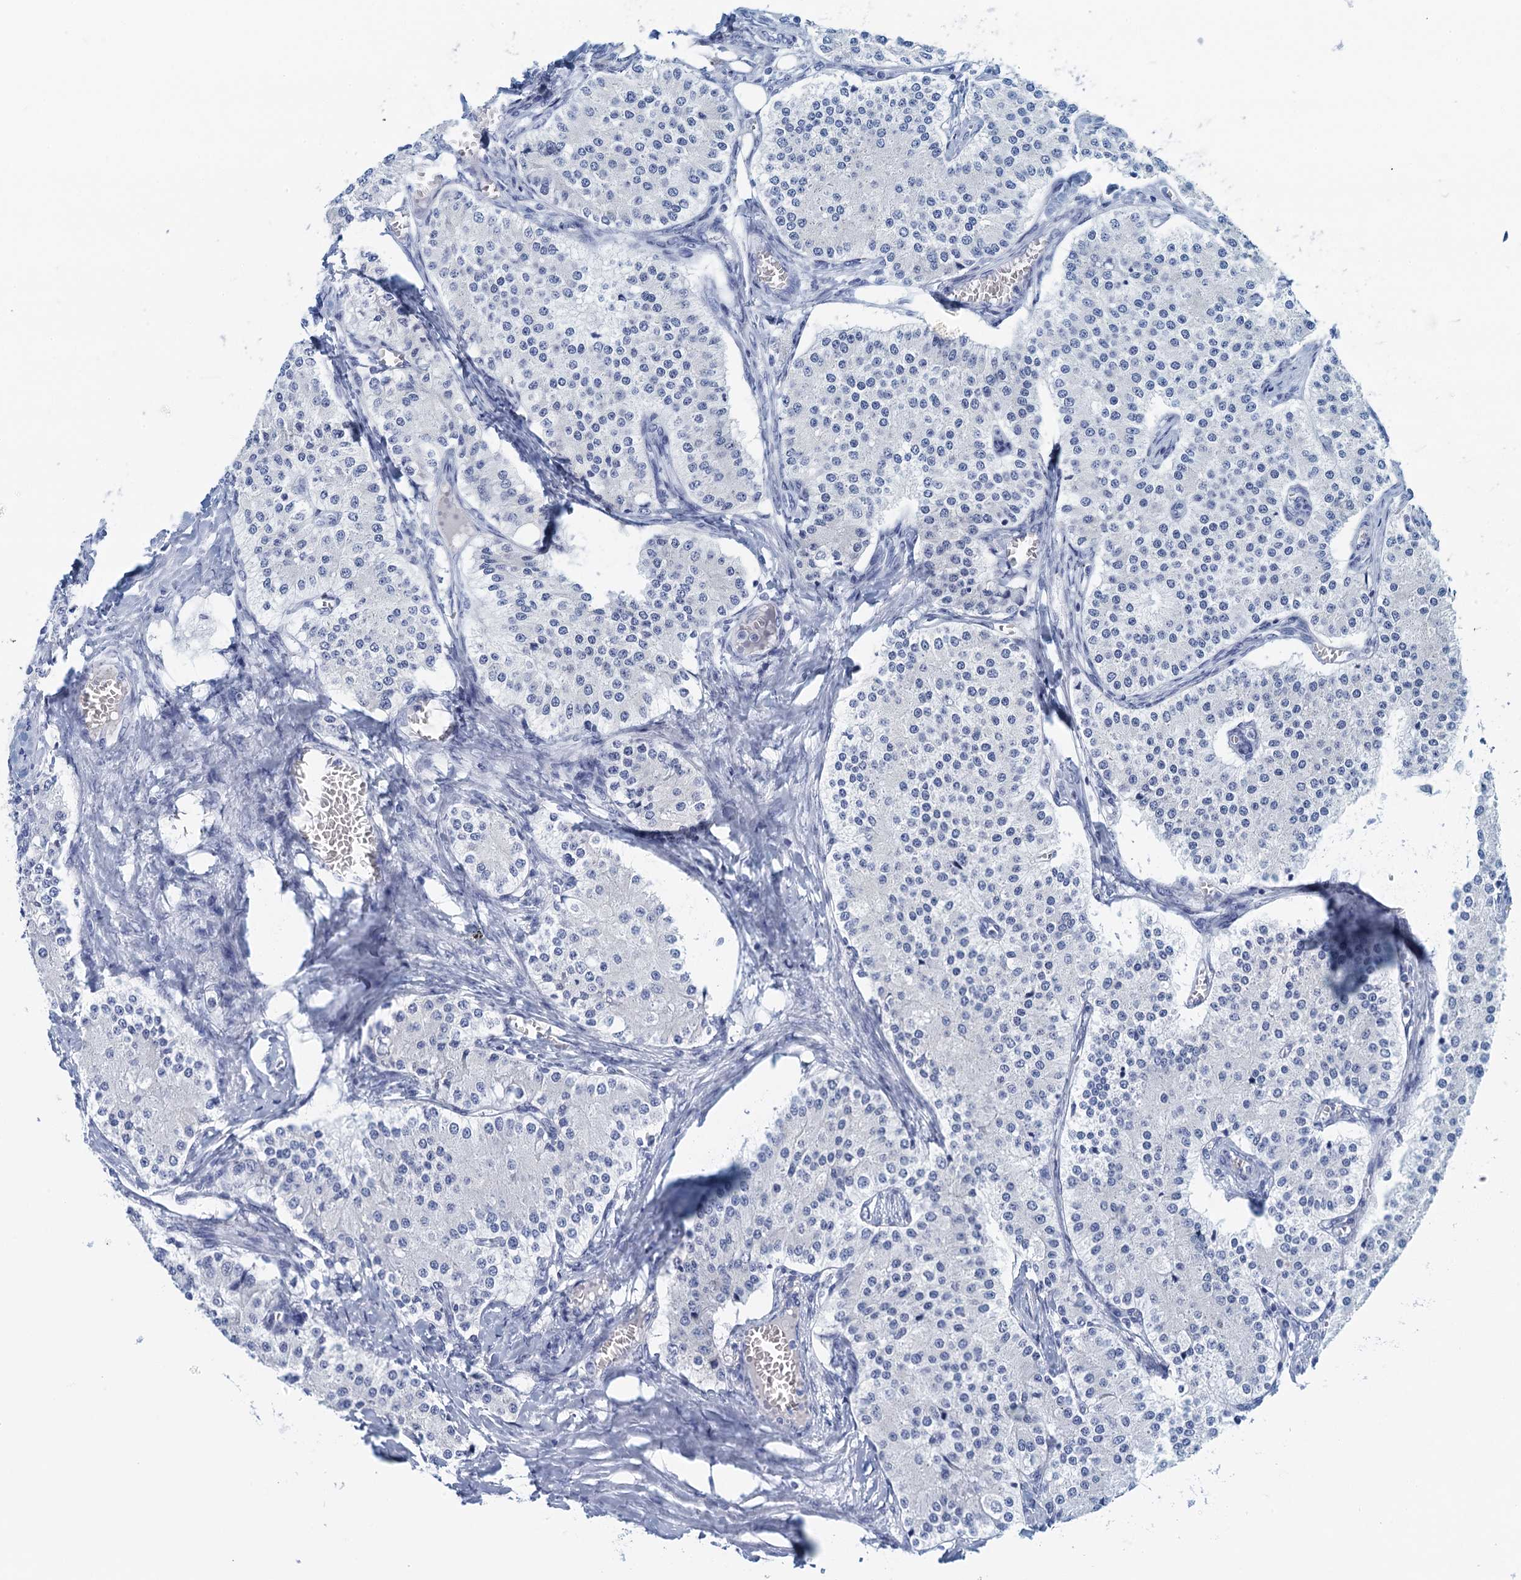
{"staining": {"intensity": "negative", "quantity": "none", "location": "none"}, "tissue": "carcinoid", "cell_type": "Tumor cells", "image_type": "cancer", "snomed": [{"axis": "morphology", "description": "Carcinoid, malignant, NOS"}, {"axis": "topography", "description": "Colon"}], "caption": "Protein analysis of carcinoid exhibits no significant expression in tumor cells.", "gene": "CYP51A1", "patient": {"sex": "female", "age": 52}}